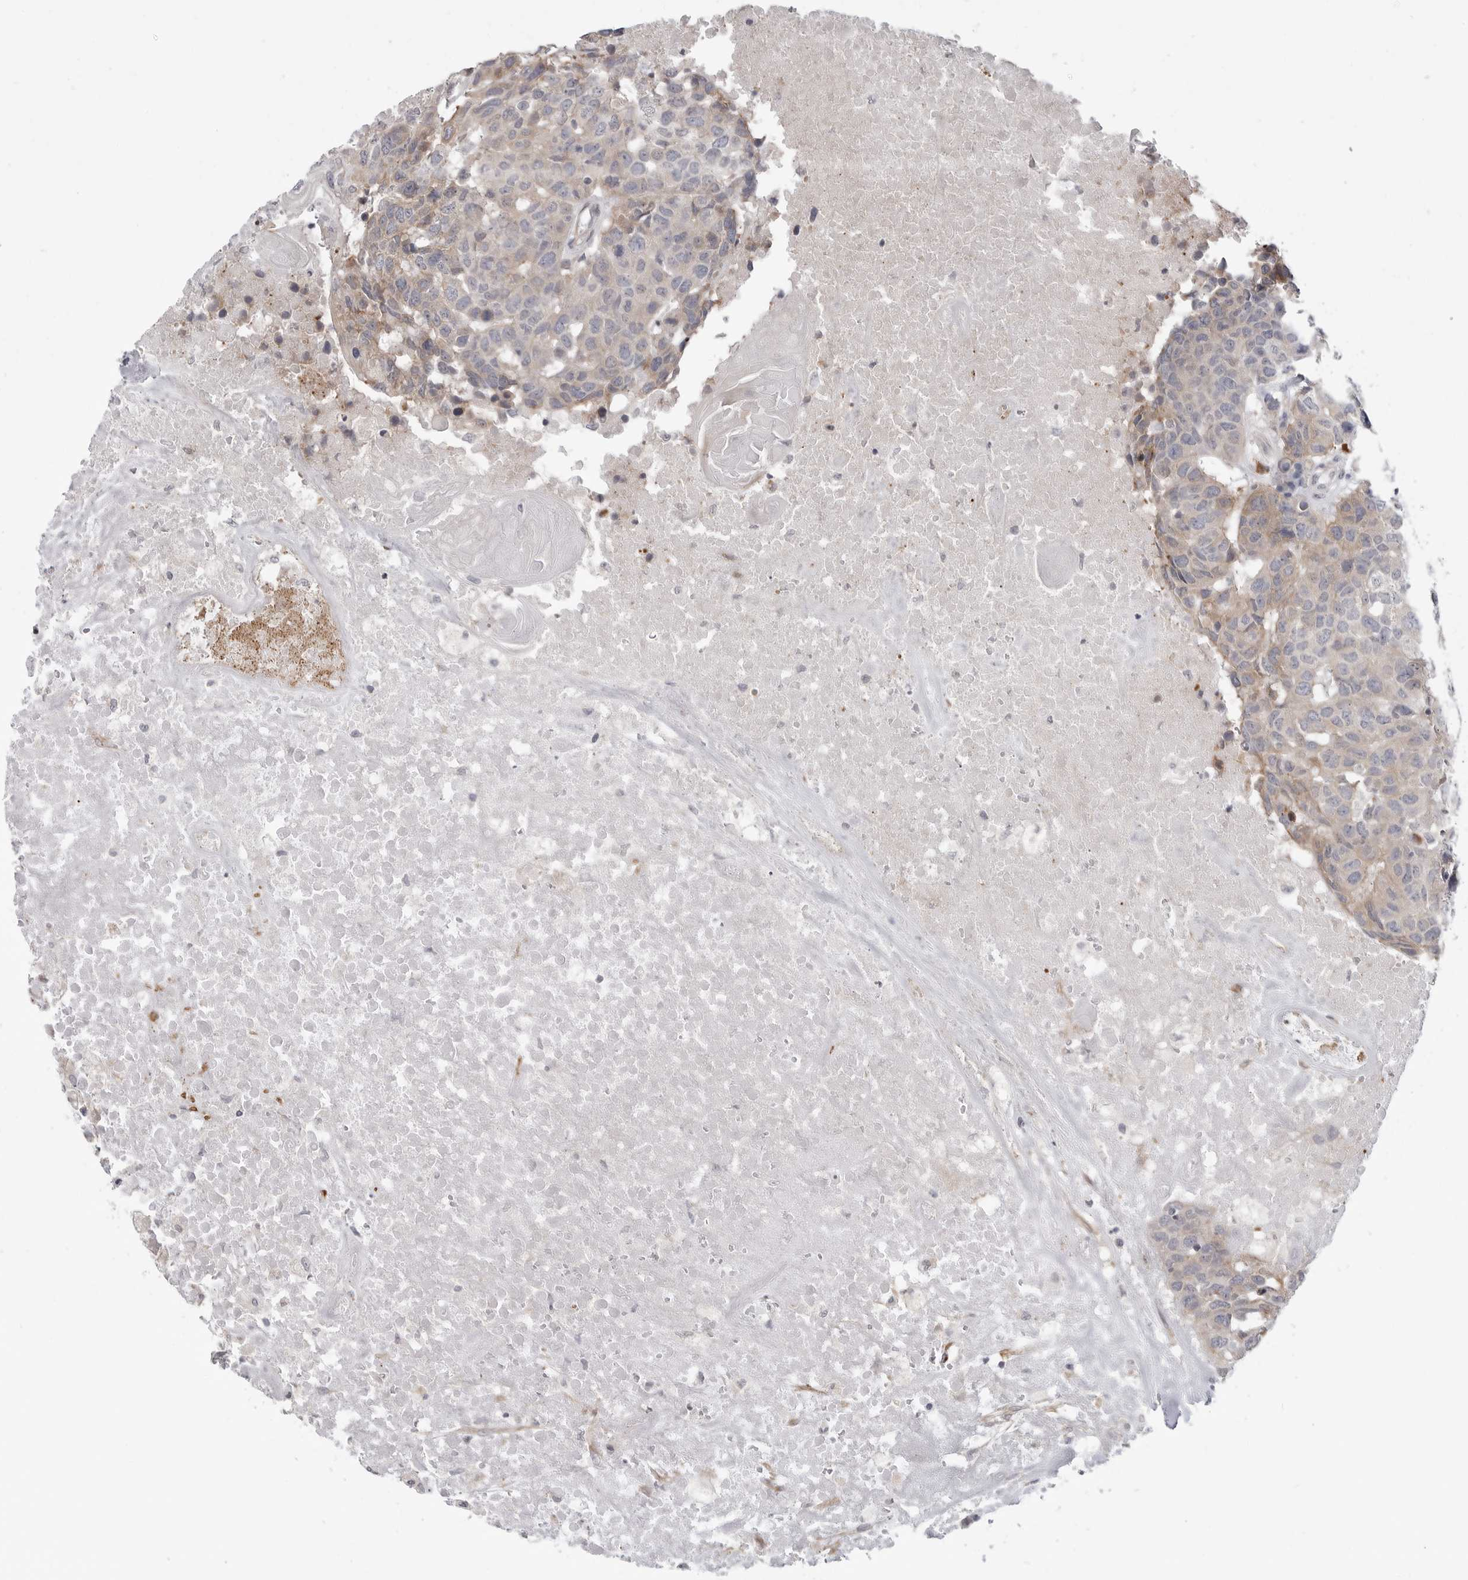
{"staining": {"intensity": "weak", "quantity": "<25%", "location": "cytoplasmic/membranous"}, "tissue": "head and neck cancer", "cell_type": "Tumor cells", "image_type": "cancer", "snomed": [{"axis": "morphology", "description": "Squamous cell carcinoma, NOS"}, {"axis": "topography", "description": "Head-Neck"}], "caption": "Micrograph shows no significant protein staining in tumor cells of squamous cell carcinoma (head and neck). (Immunohistochemistry (ihc), brightfield microscopy, high magnification).", "gene": "SCP2", "patient": {"sex": "male", "age": 66}}